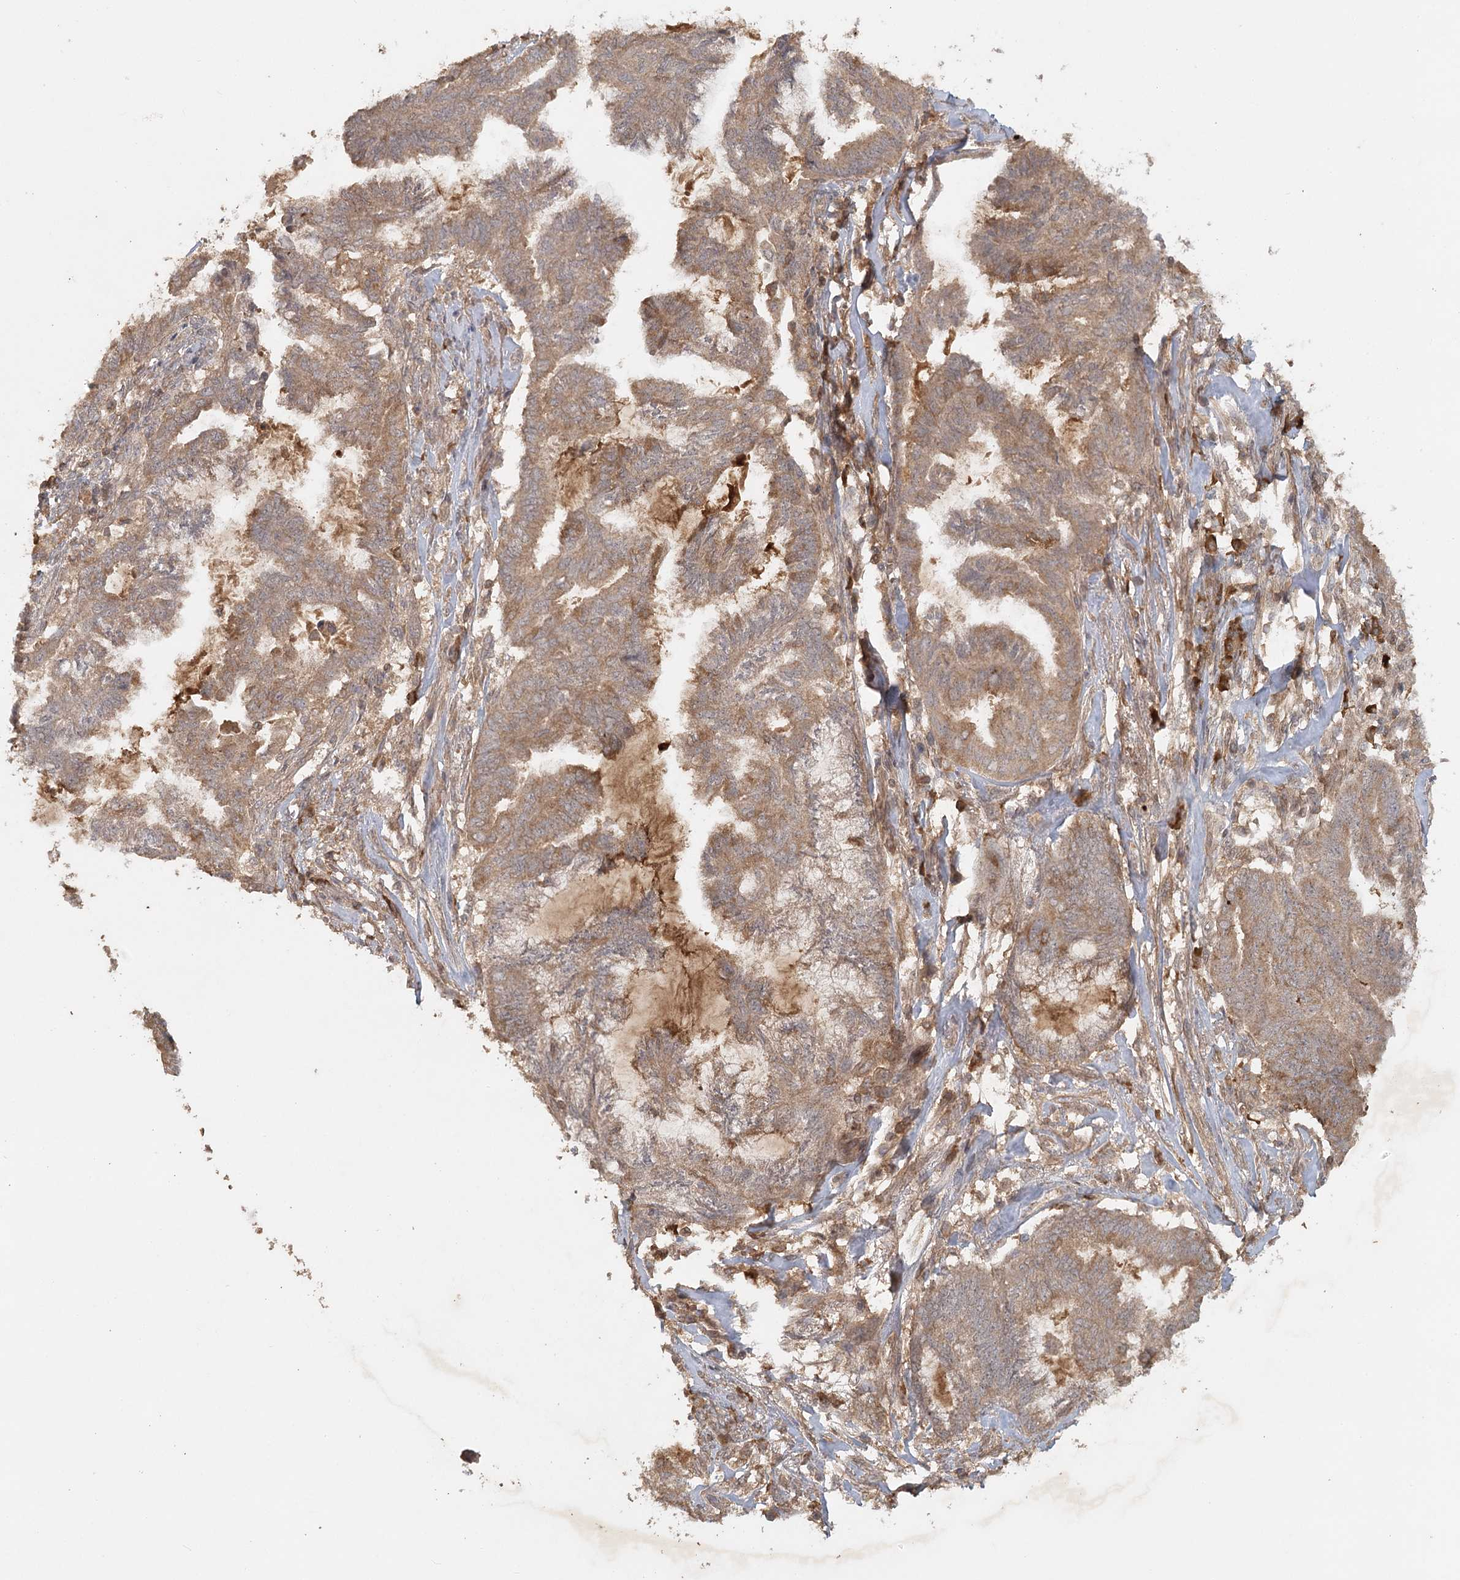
{"staining": {"intensity": "moderate", "quantity": ">75%", "location": "cytoplasmic/membranous"}, "tissue": "endometrial cancer", "cell_type": "Tumor cells", "image_type": "cancer", "snomed": [{"axis": "morphology", "description": "Adenocarcinoma, NOS"}, {"axis": "topography", "description": "Endometrium"}], "caption": "Human endometrial cancer (adenocarcinoma) stained for a protein (brown) demonstrates moderate cytoplasmic/membranous positive positivity in approximately >75% of tumor cells.", "gene": "ARL13A", "patient": {"sex": "female", "age": 86}}